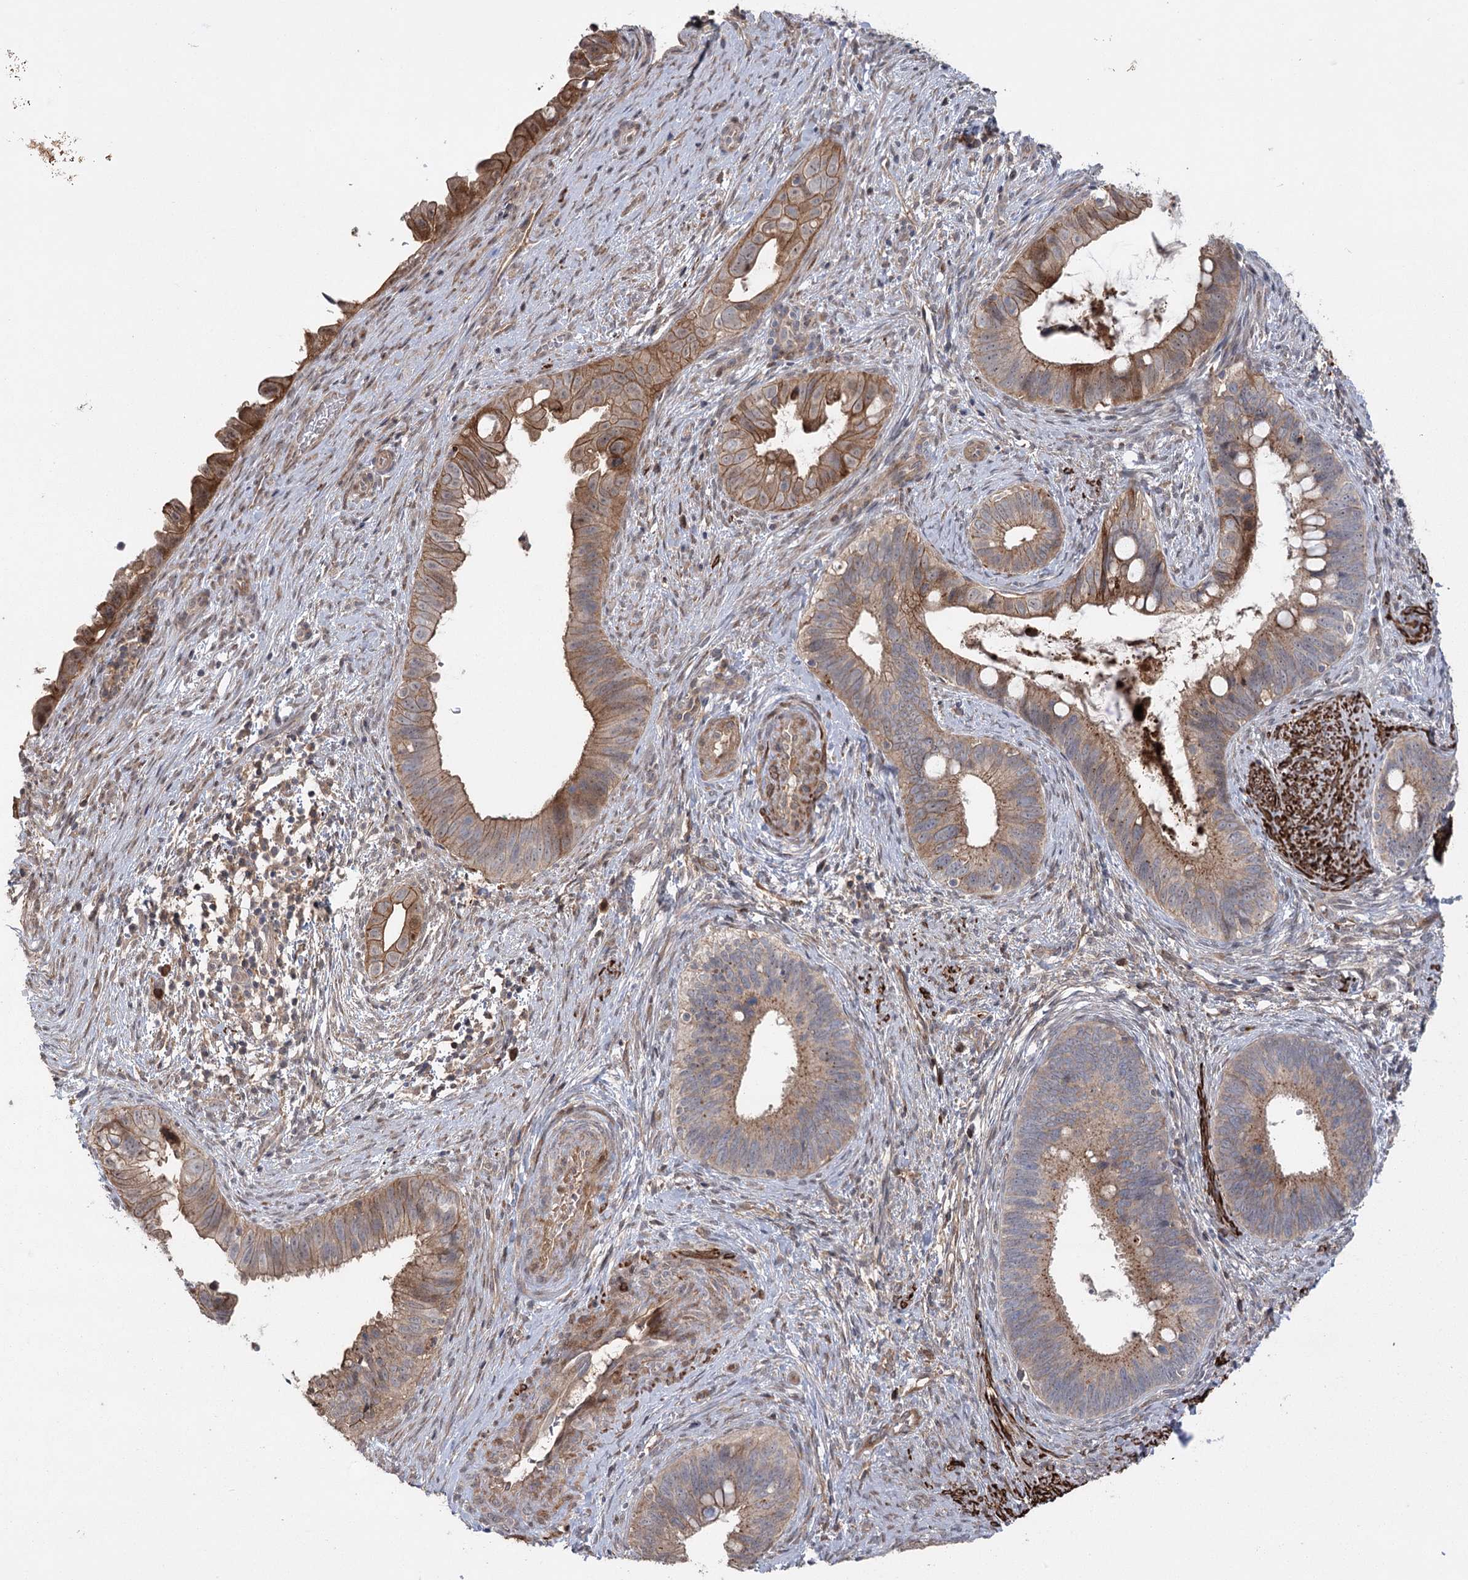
{"staining": {"intensity": "moderate", "quantity": ">75%", "location": "cytoplasmic/membranous"}, "tissue": "cervical cancer", "cell_type": "Tumor cells", "image_type": "cancer", "snomed": [{"axis": "morphology", "description": "Adenocarcinoma, NOS"}, {"axis": "topography", "description": "Cervix"}], "caption": "DAB immunohistochemical staining of human adenocarcinoma (cervical) reveals moderate cytoplasmic/membranous protein staining in about >75% of tumor cells. The protein of interest is stained brown, and the nuclei are stained in blue (DAB (3,3'-diaminobenzidine) IHC with brightfield microscopy, high magnification).", "gene": "KCNN2", "patient": {"sex": "female", "age": 42}}